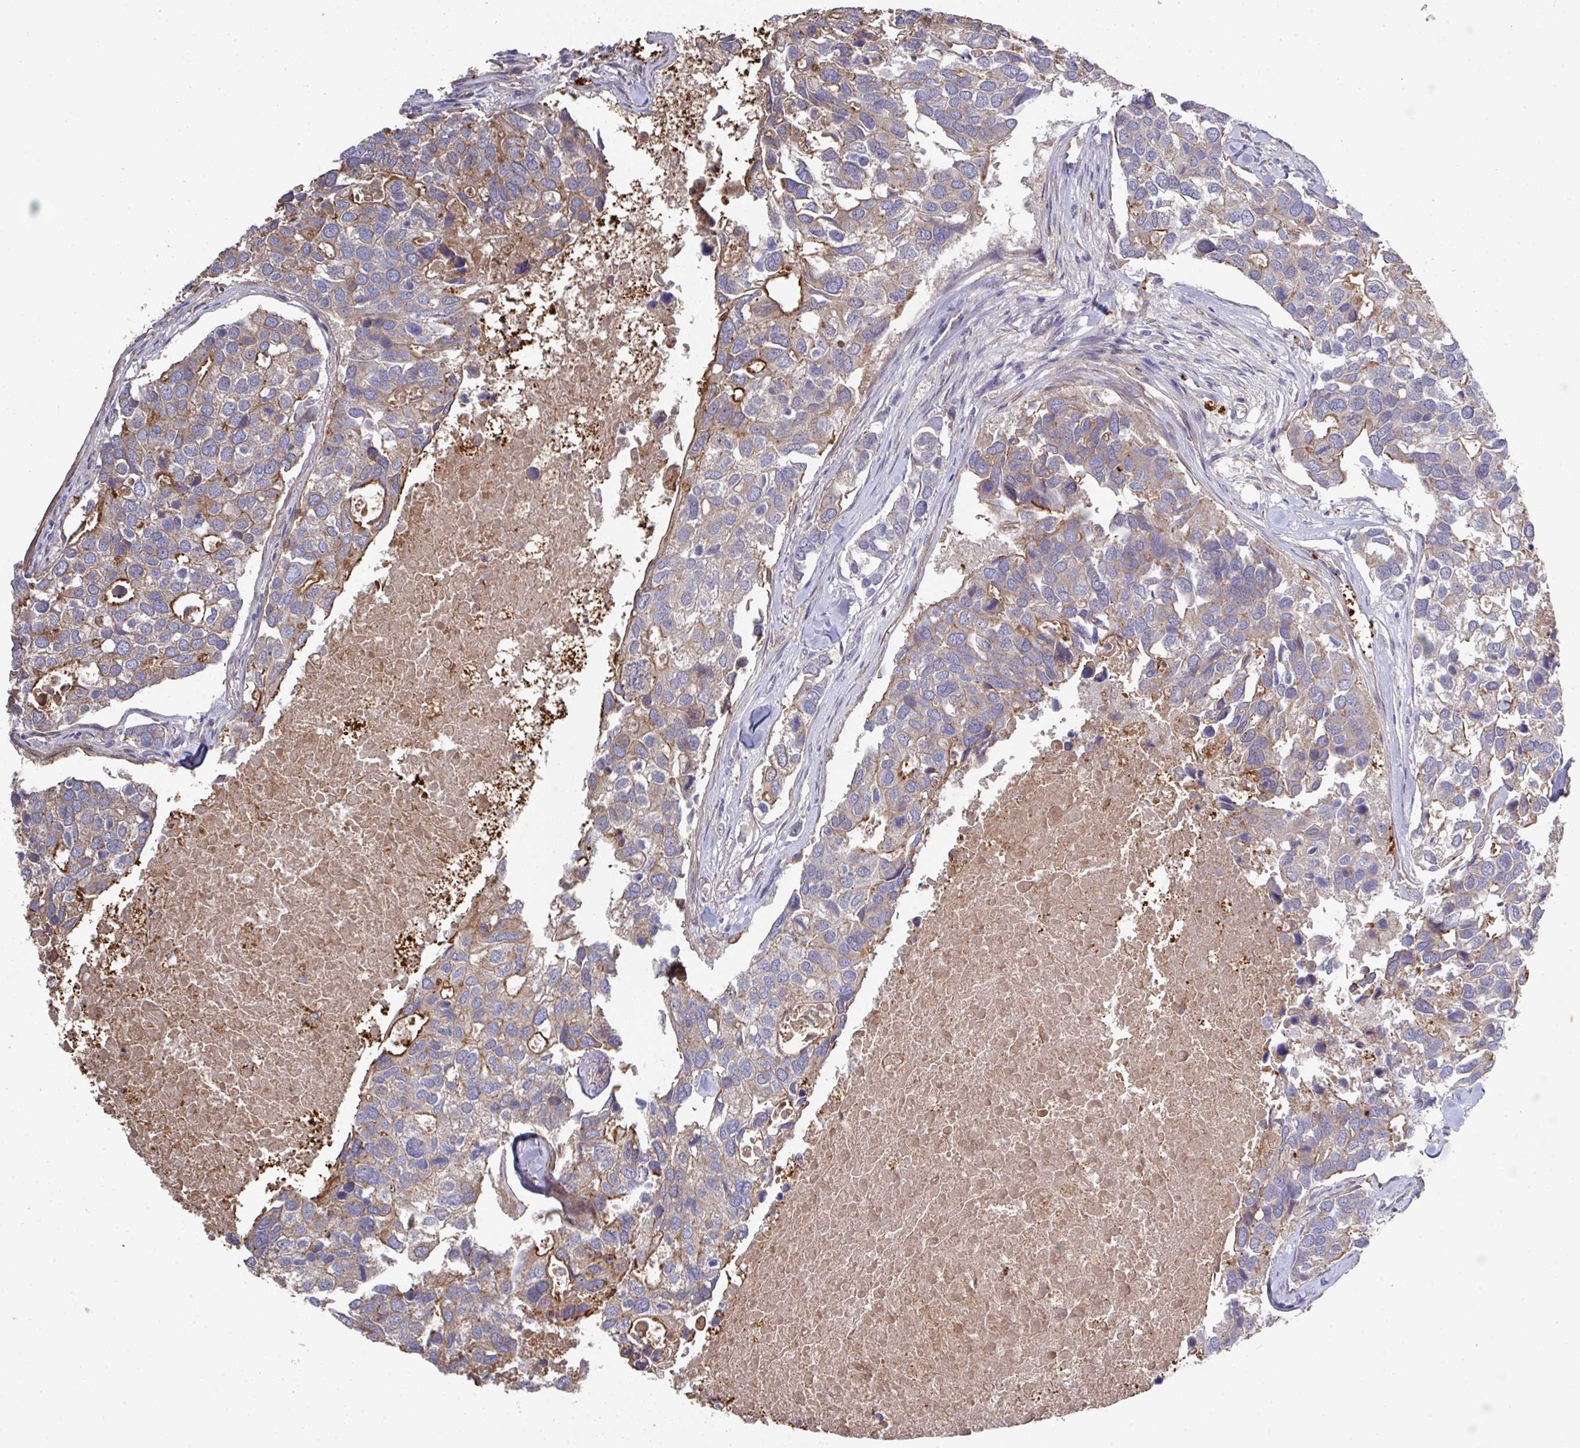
{"staining": {"intensity": "moderate", "quantity": "25%-75%", "location": "cytoplasmic/membranous"}, "tissue": "breast cancer", "cell_type": "Tumor cells", "image_type": "cancer", "snomed": [{"axis": "morphology", "description": "Duct carcinoma"}, {"axis": "topography", "description": "Breast"}], "caption": "High-power microscopy captured an immunohistochemistry (IHC) image of breast cancer, revealing moderate cytoplasmic/membranous staining in approximately 25%-75% of tumor cells.", "gene": "PRR5", "patient": {"sex": "female", "age": 83}}